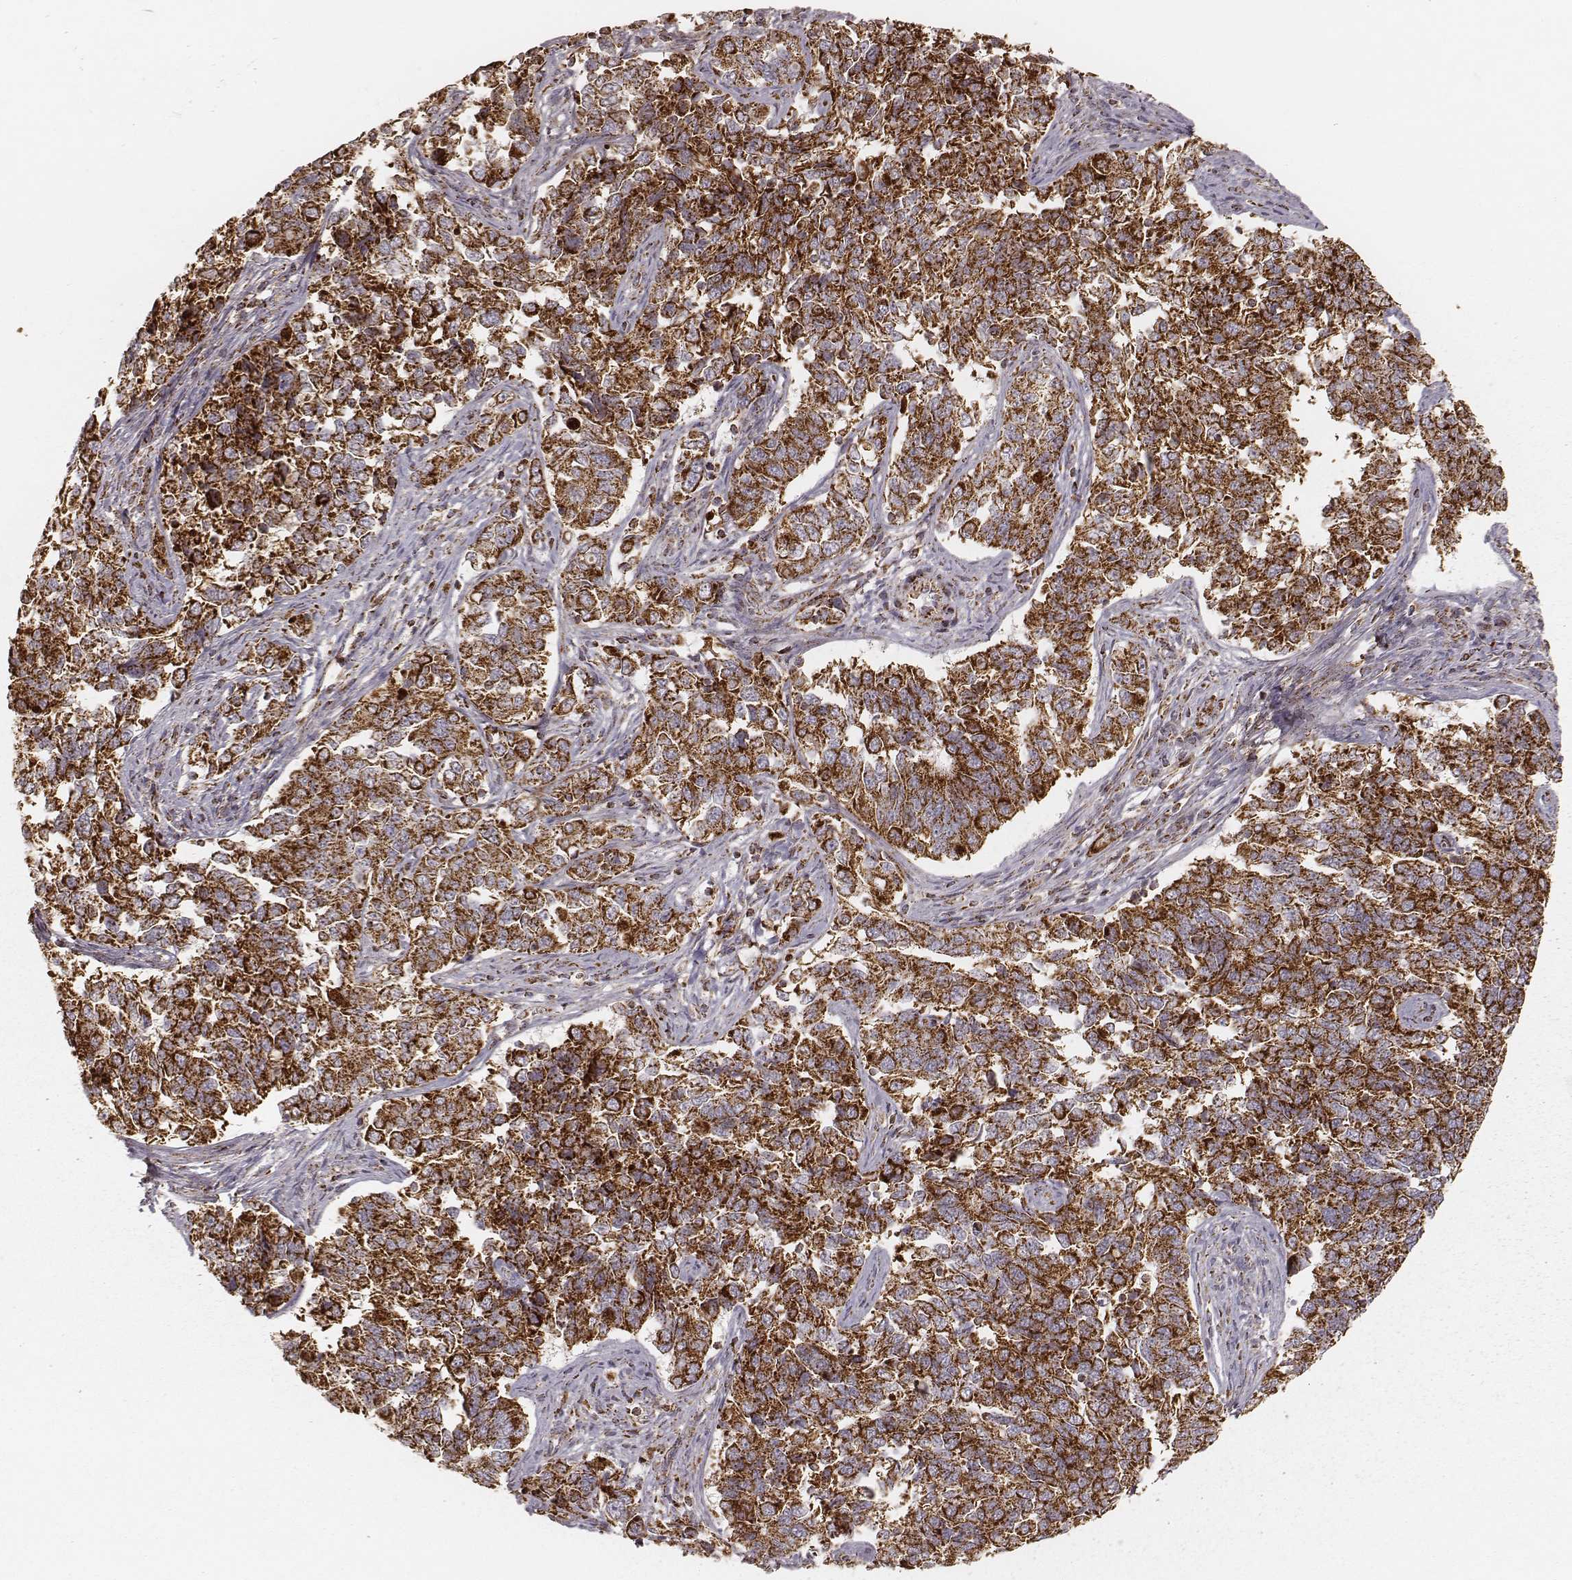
{"staining": {"intensity": "strong", "quantity": ">75%", "location": "cytoplasmic/membranous"}, "tissue": "endometrial cancer", "cell_type": "Tumor cells", "image_type": "cancer", "snomed": [{"axis": "morphology", "description": "Adenocarcinoma, NOS"}, {"axis": "topography", "description": "Endometrium"}], "caption": "The micrograph shows staining of endometrial cancer (adenocarcinoma), revealing strong cytoplasmic/membranous protein expression (brown color) within tumor cells. Using DAB (3,3'-diaminobenzidine) (brown) and hematoxylin (blue) stains, captured at high magnification using brightfield microscopy.", "gene": "CS", "patient": {"sex": "female", "age": 43}}